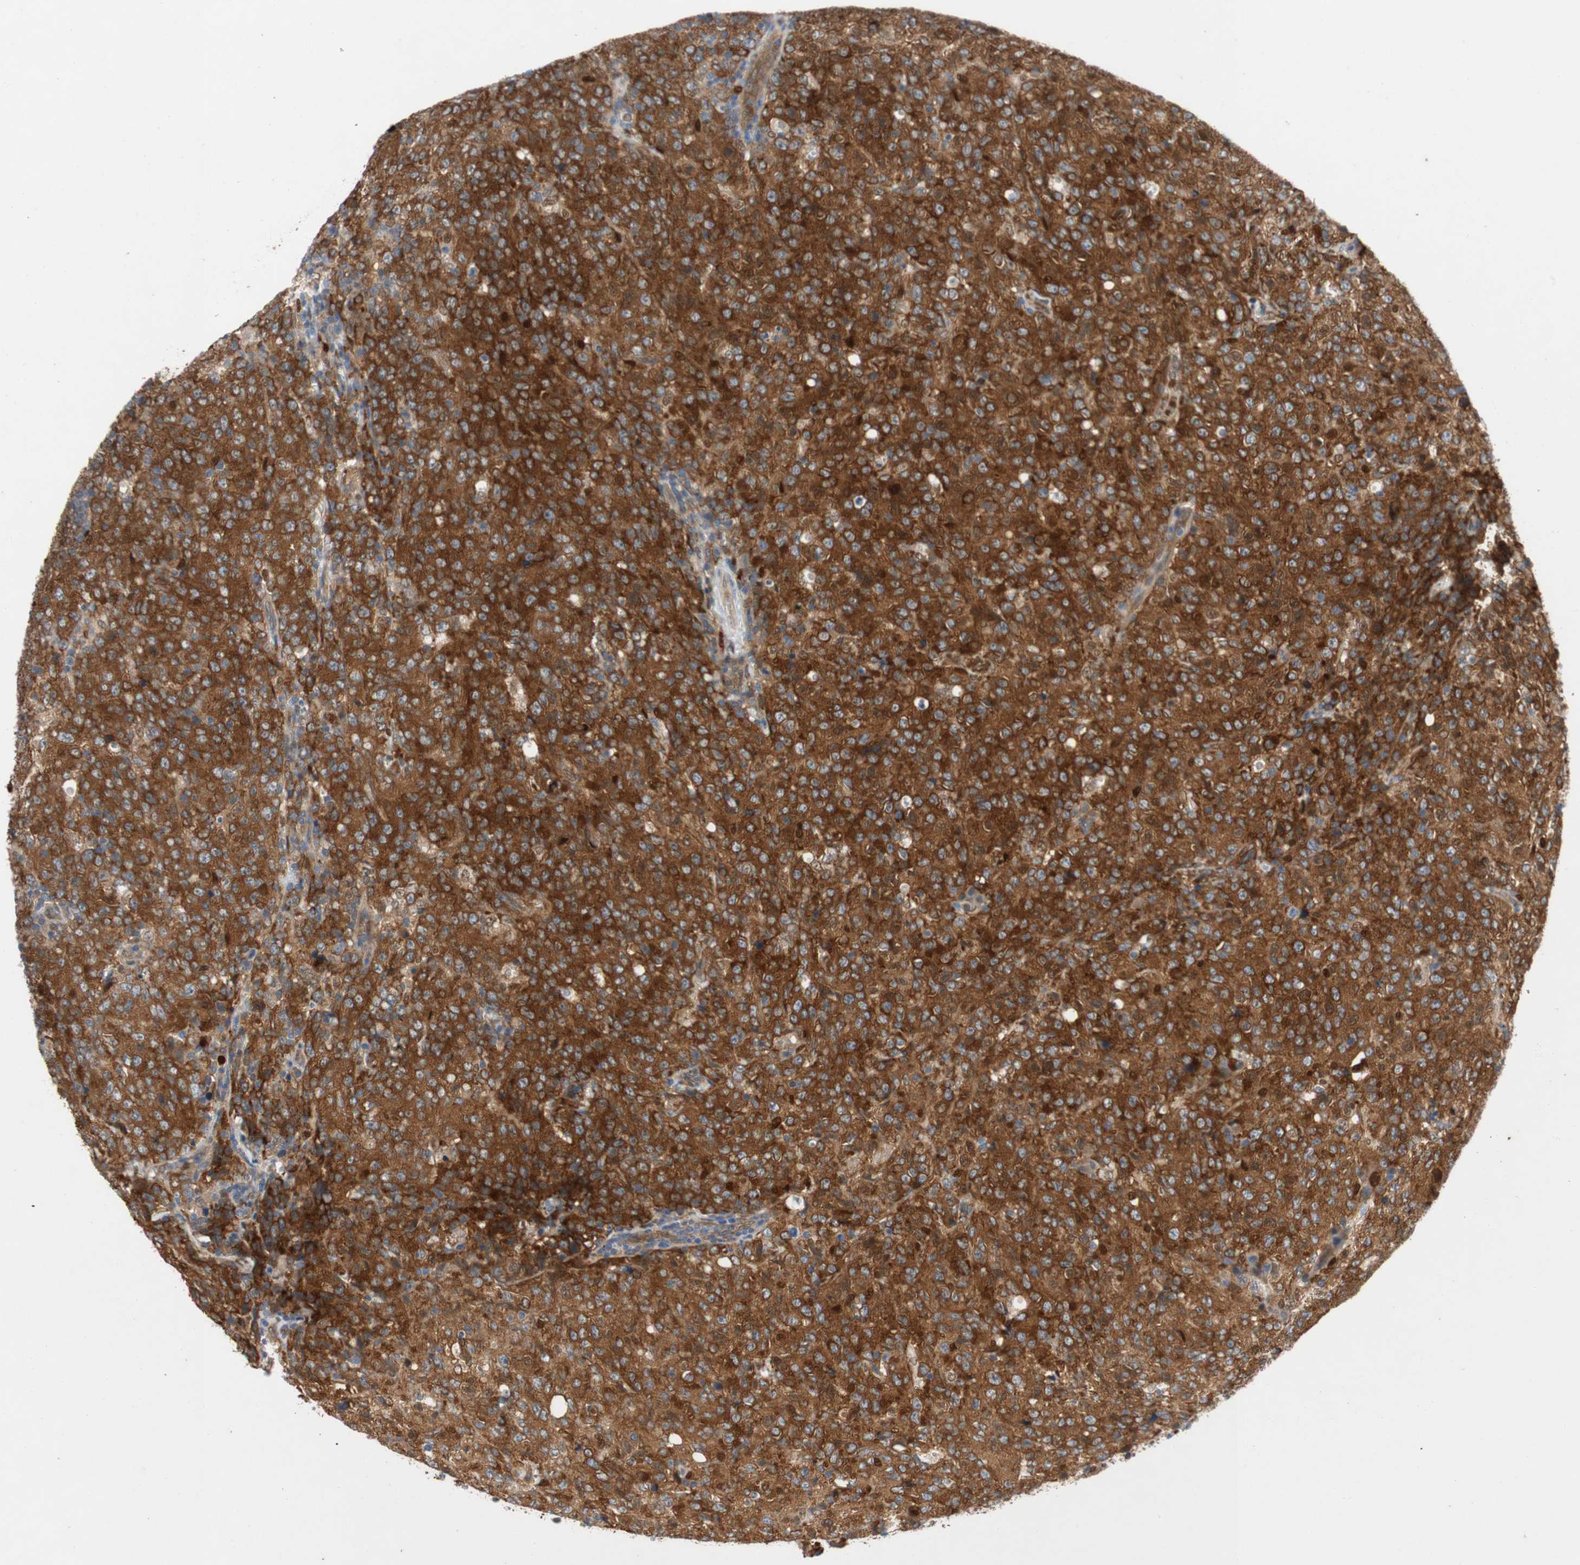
{"staining": {"intensity": "moderate", "quantity": ">75%", "location": "cytoplasmic/membranous"}, "tissue": "lymphoma", "cell_type": "Tumor cells", "image_type": "cancer", "snomed": [{"axis": "morphology", "description": "Malignant lymphoma, non-Hodgkin's type, High grade"}, {"axis": "topography", "description": "Tonsil"}], "caption": "Immunohistochemical staining of human lymphoma exhibits medium levels of moderate cytoplasmic/membranous staining in about >75% of tumor cells.", "gene": "RELB", "patient": {"sex": "female", "age": 36}}